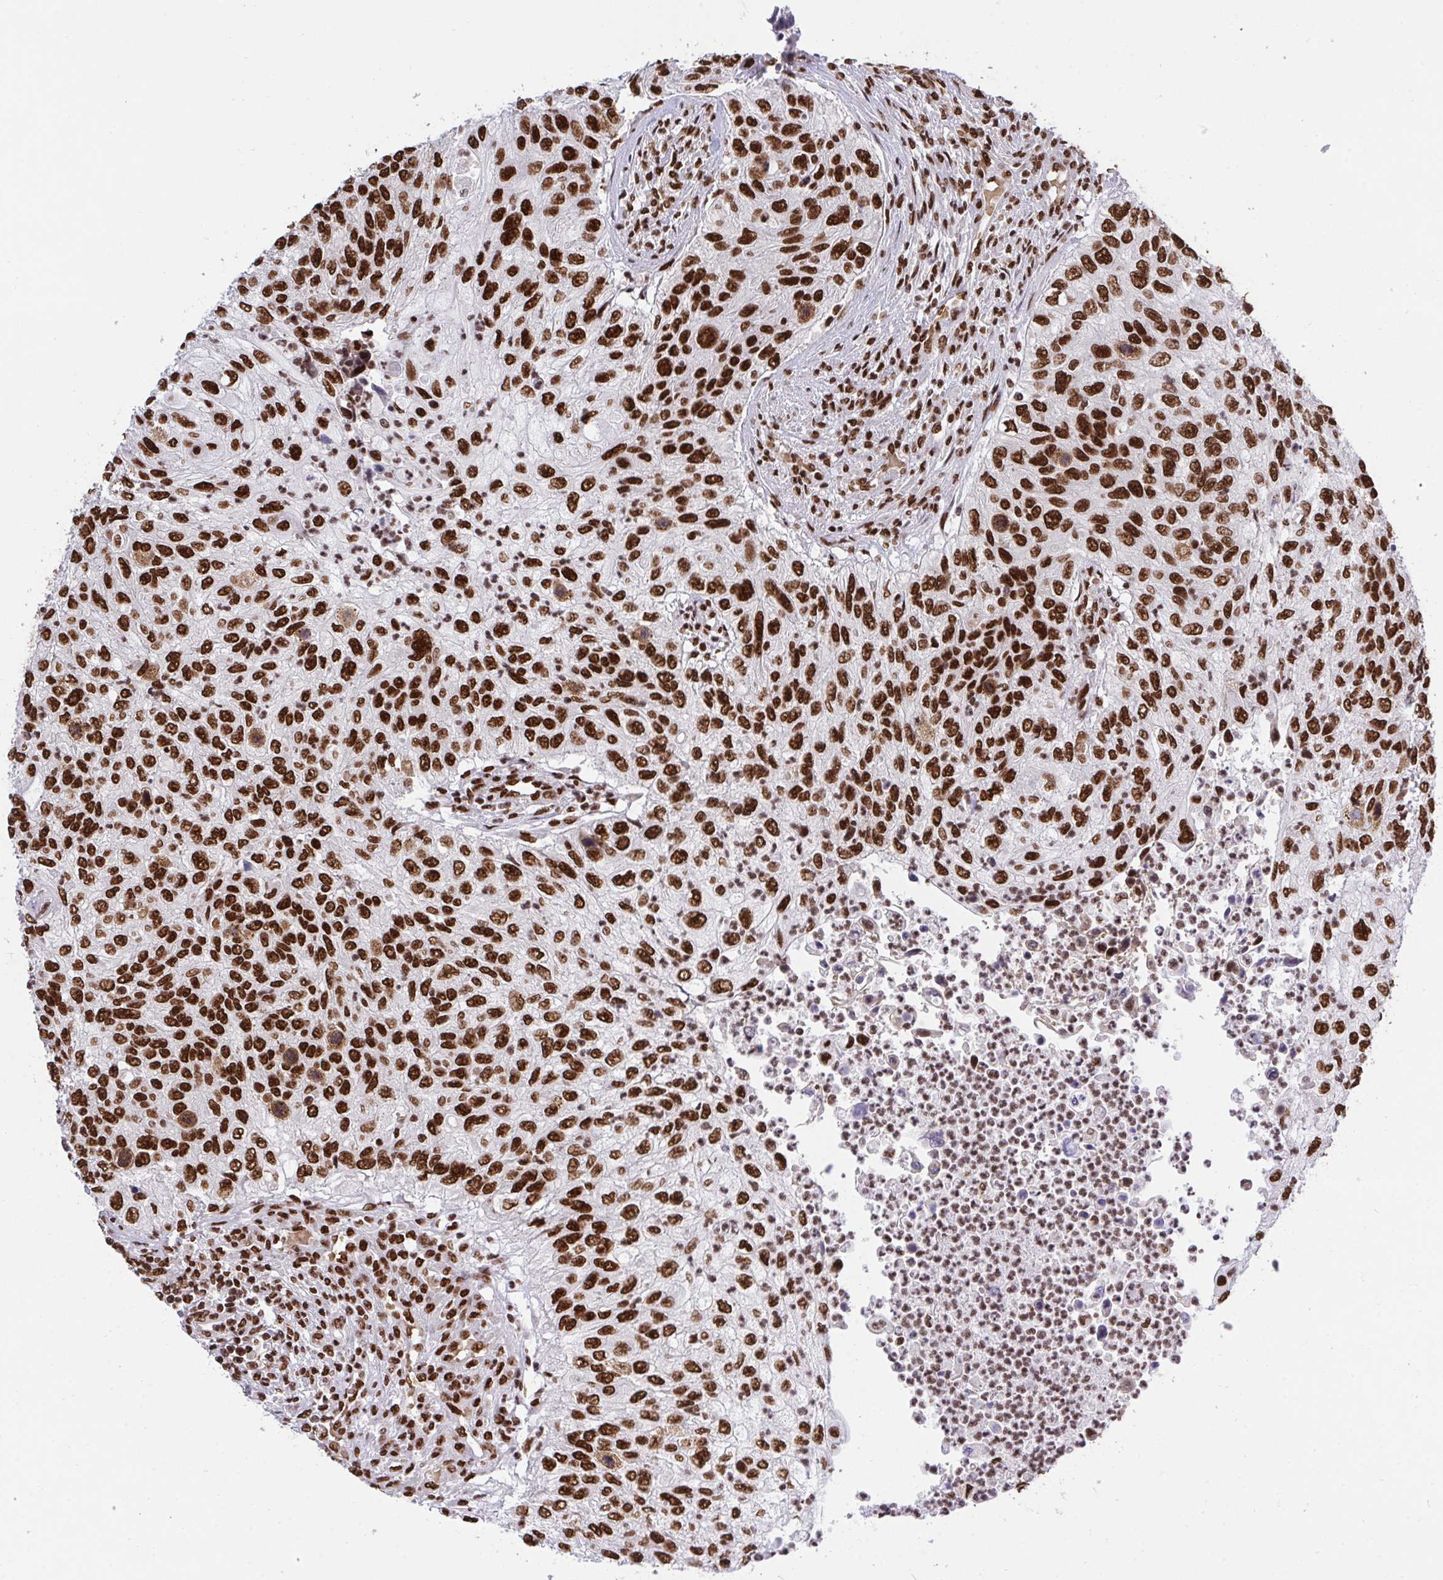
{"staining": {"intensity": "strong", "quantity": ">75%", "location": "nuclear"}, "tissue": "urothelial cancer", "cell_type": "Tumor cells", "image_type": "cancer", "snomed": [{"axis": "morphology", "description": "Urothelial carcinoma, High grade"}, {"axis": "topography", "description": "Urinary bladder"}], "caption": "High-grade urothelial carcinoma was stained to show a protein in brown. There is high levels of strong nuclear positivity in about >75% of tumor cells. The staining was performed using DAB (3,3'-diaminobenzidine), with brown indicating positive protein expression. Nuclei are stained blue with hematoxylin.", "gene": "HNRNPL", "patient": {"sex": "female", "age": 60}}